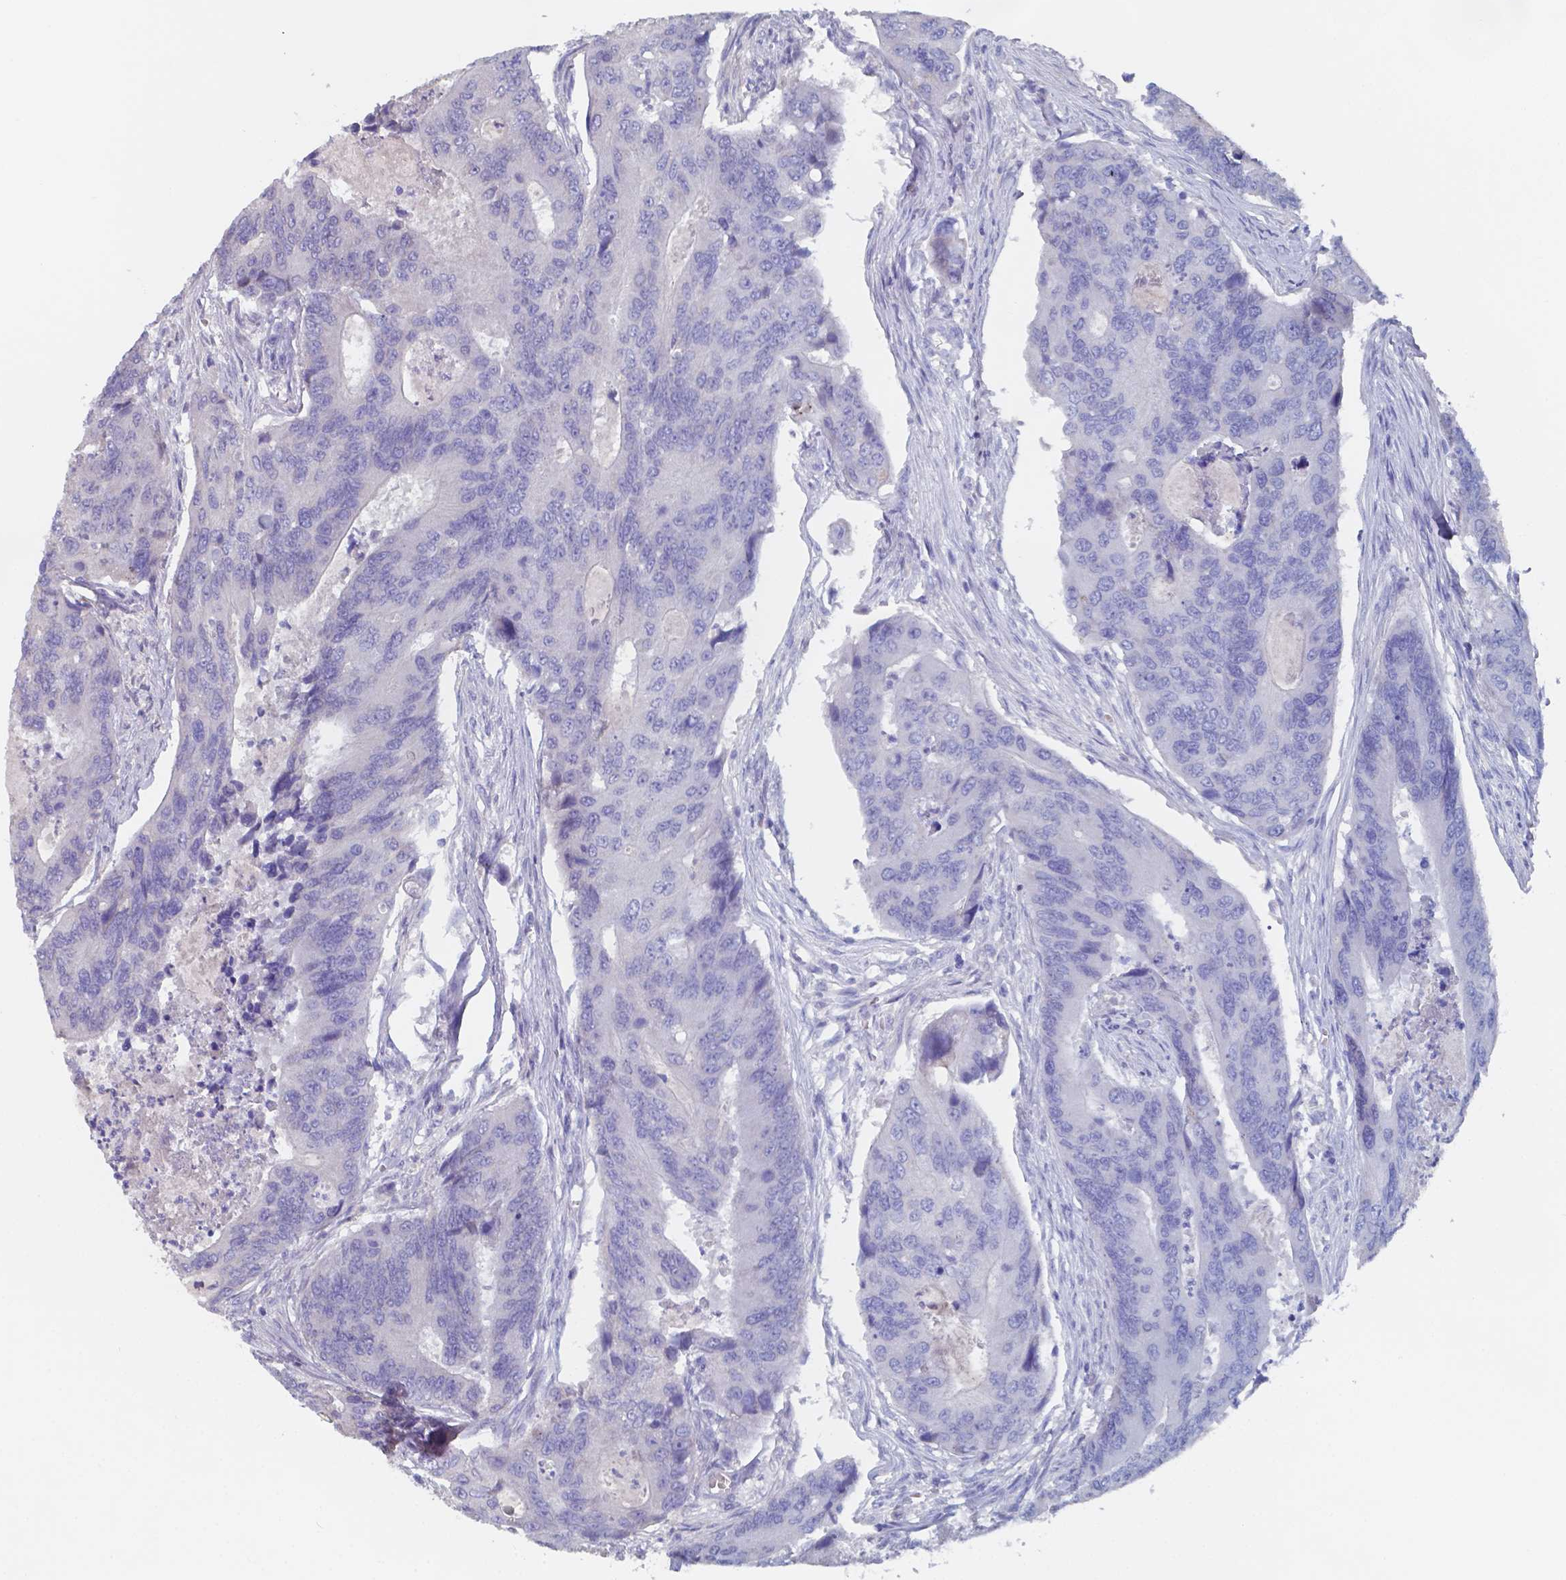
{"staining": {"intensity": "negative", "quantity": "none", "location": "none"}, "tissue": "colorectal cancer", "cell_type": "Tumor cells", "image_type": "cancer", "snomed": [{"axis": "morphology", "description": "Adenocarcinoma, NOS"}, {"axis": "topography", "description": "Colon"}], "caption": "Immunohistochemical staining of adenocarcinoma (colorectal) shows no significant staining in tumor cells.", "gene": "BTBD17", "patient": {"sex": "female", "age": 67}}